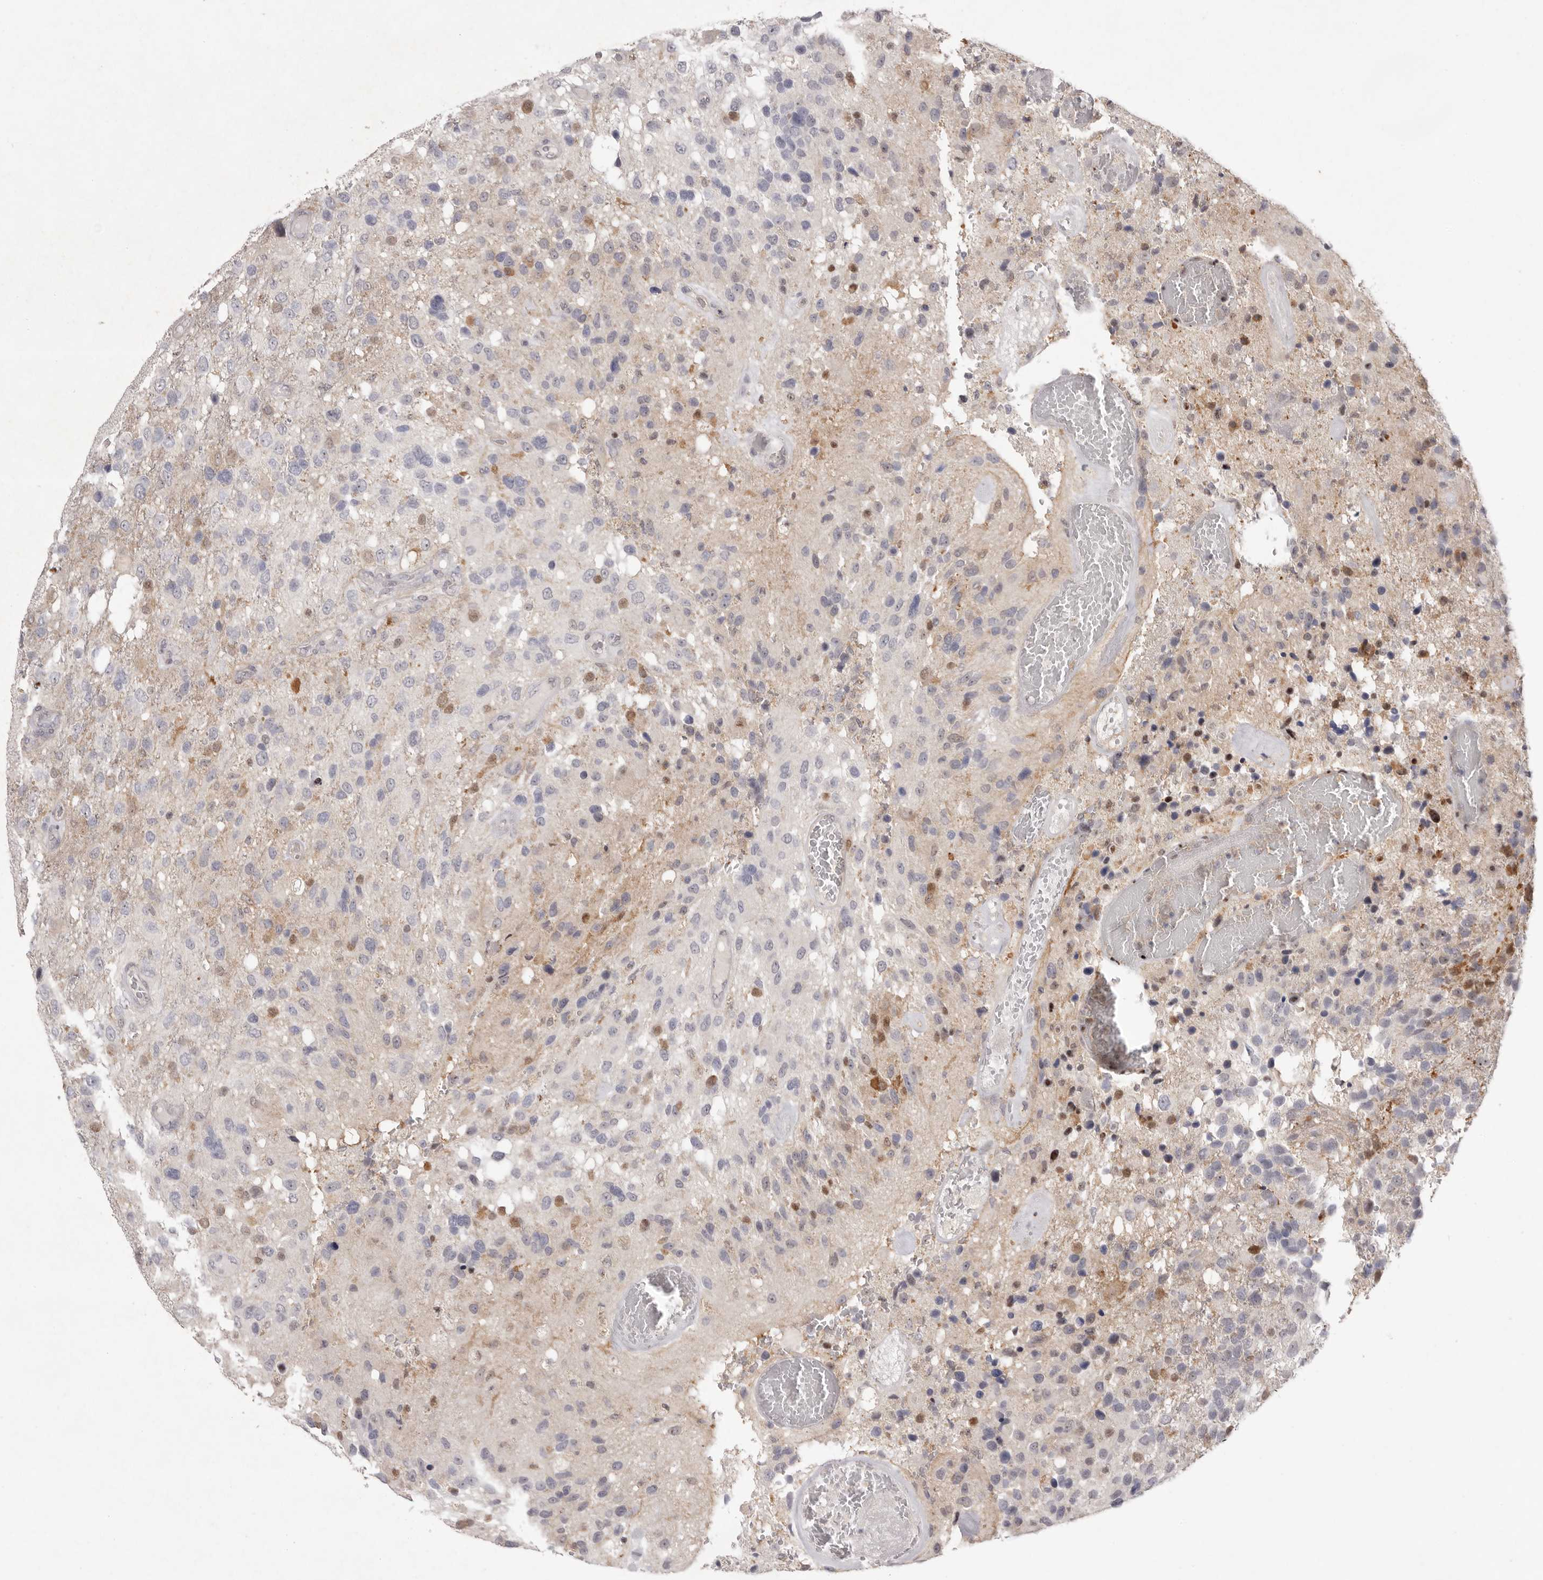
{"staining": {"intensity": "weak", "quantity": "<25%", "location": "cytoplasmic/membranous,nuclear"}, "tissue": "glioma", "cell_type": "Tumor cells", "image_type": "cancer", "snomed": [{"axis": "morphology", "description": "Glioma, malignant, High grade"}, {"axis": "topography", "description": "Brain"}], "caption": "Histopathology image shows no protein staining in tumor cells of malignant high-grade glioma tissue. (DAB (3,3'-diaminobenzidine) immunohistochemistry visualized using brightfield microscopy, high magnification).", "gene": "TADA1", "patient": {"sex": "female", "age": 58}}